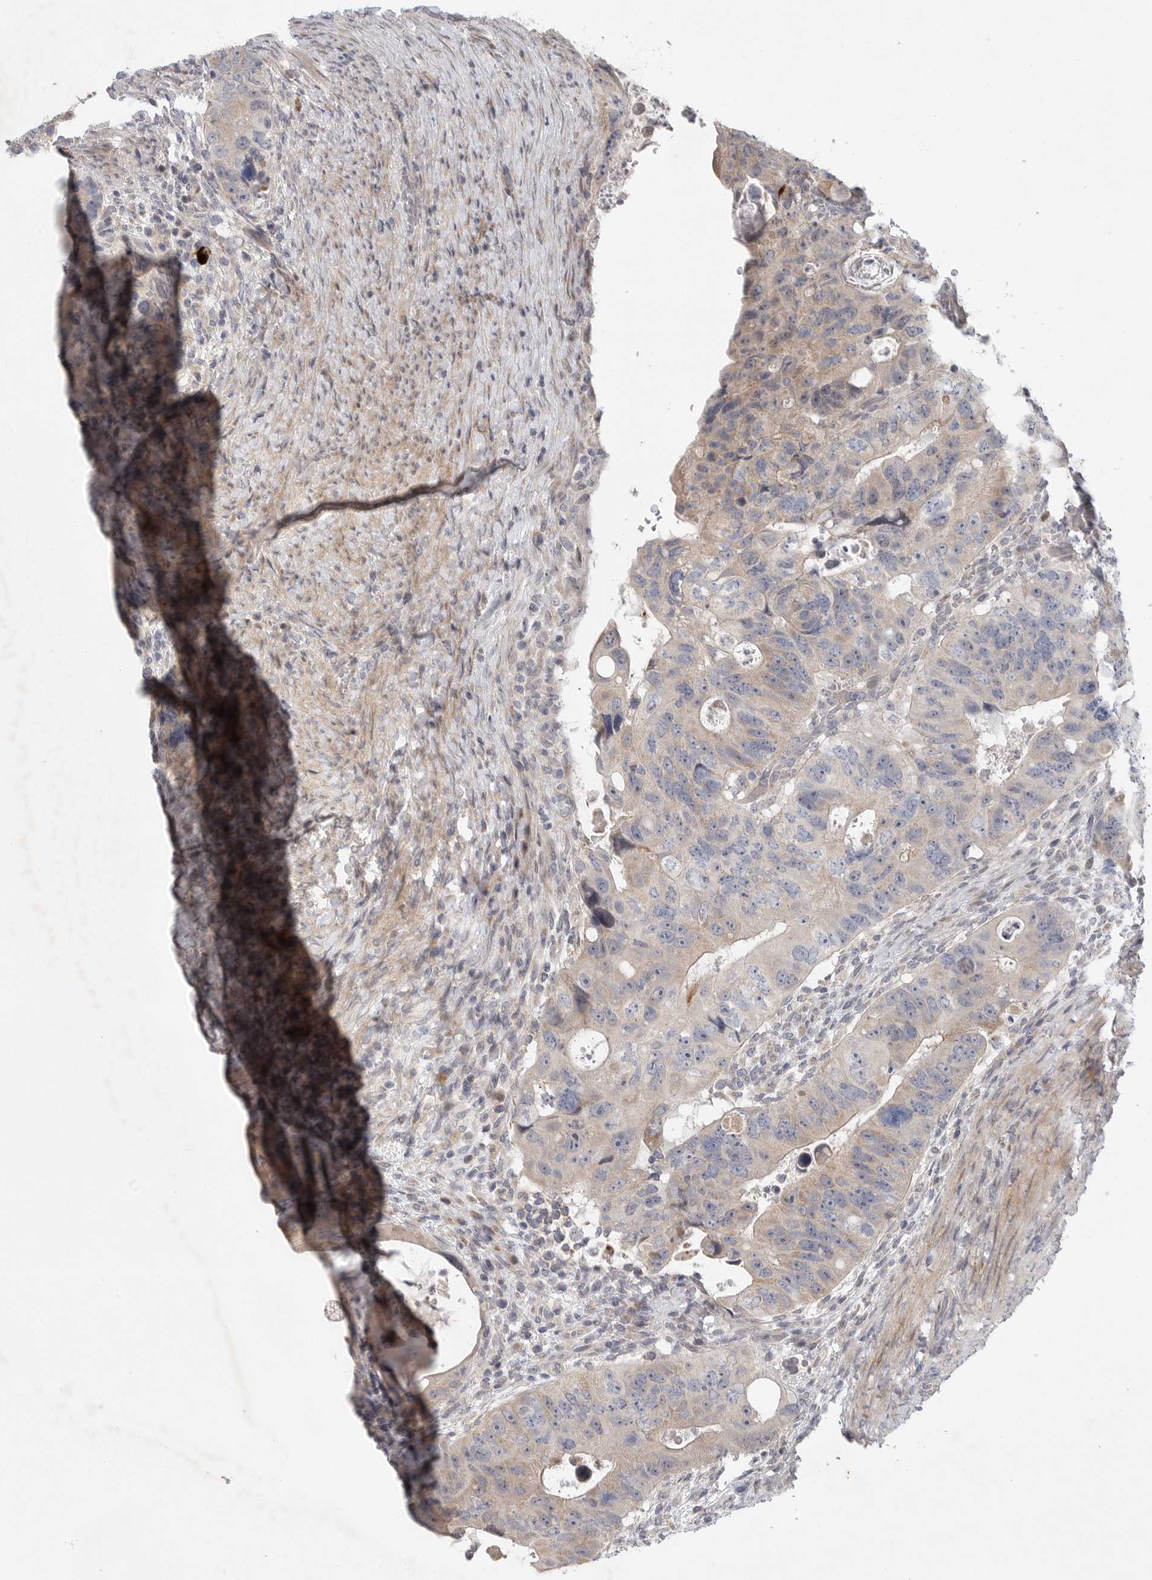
{"staining": {"intensity": "weak", "quantity": "<25%", "location": "cytoplasmic/membranous"}, "tissue": "colorectal cancer", "cell_type": "Tumor cells", "image_type": "cancer", "snomed": [{"axis": "morphology", "description": "Adenocarcinoma, NOS"}, {"axis": "topography", "description": "Rectum"}], "caption": "This micrograph is of colorectal cancer stained with IHC to label a protein in brown with the nuclei are counter-stained blue. There is no positivity in tumor cells.", "gene": "FBXO43", "patient": {"sex": "male", "age": 59}}